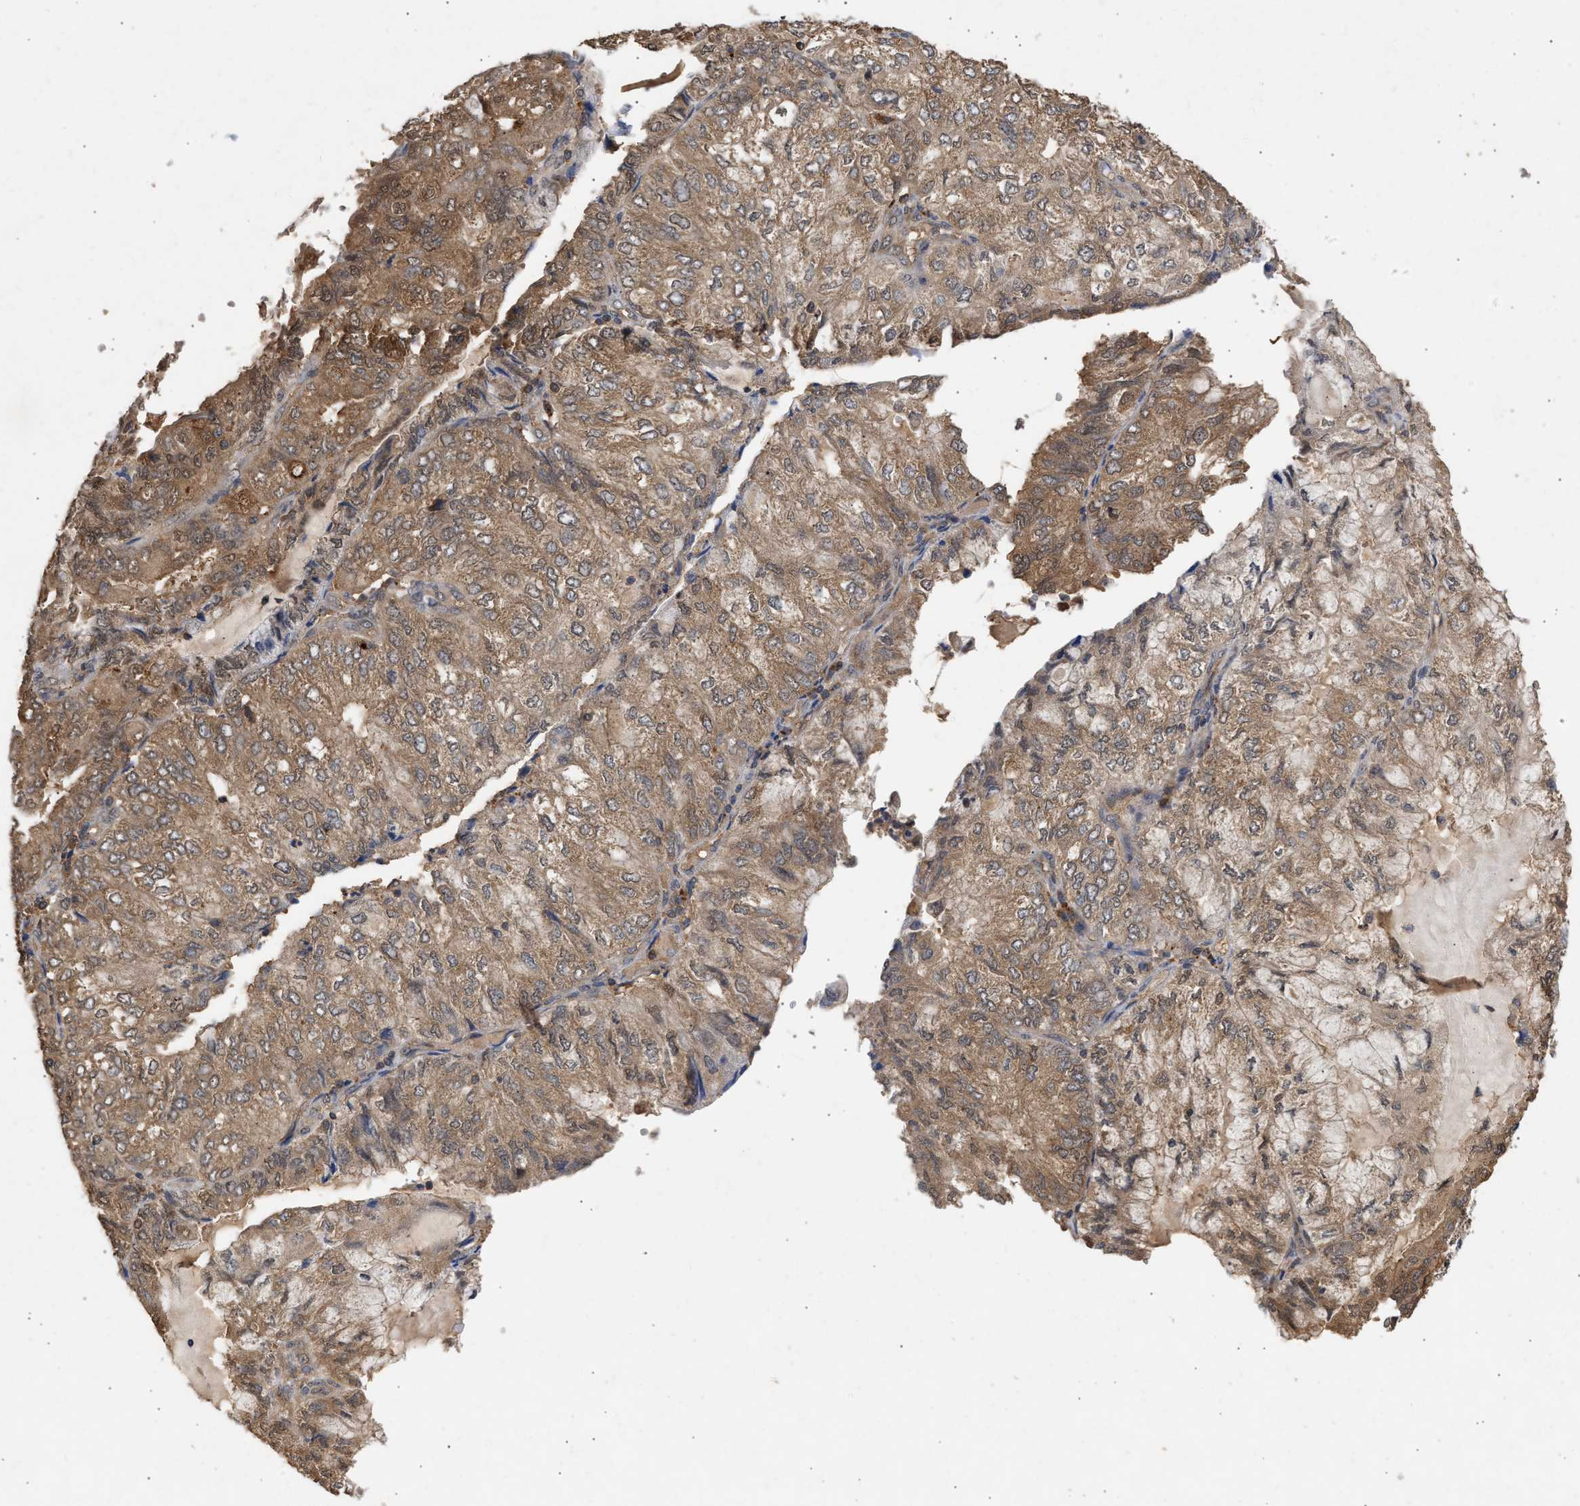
{"staining": {"intensity": "moderate", "quantity": ">75%", "location": "cytoplasmic/membranous,nuclear"}, "tissue": "endometrial cancer", "cell_type": "Tumor cells", "image_type": "cancer", "snomed": [{"axis": "morphology", "description": "Adenocarcinoma, NOS"}, {"axis": "topography", "description": "Endometrium"}], "caption": "Human adenocarcinoma (endometrial) stained with a protein marker demonstrates moderate staining in tumor cells.", "gene": "FITM1", "patient": {"sex": "female", "age": 81}}